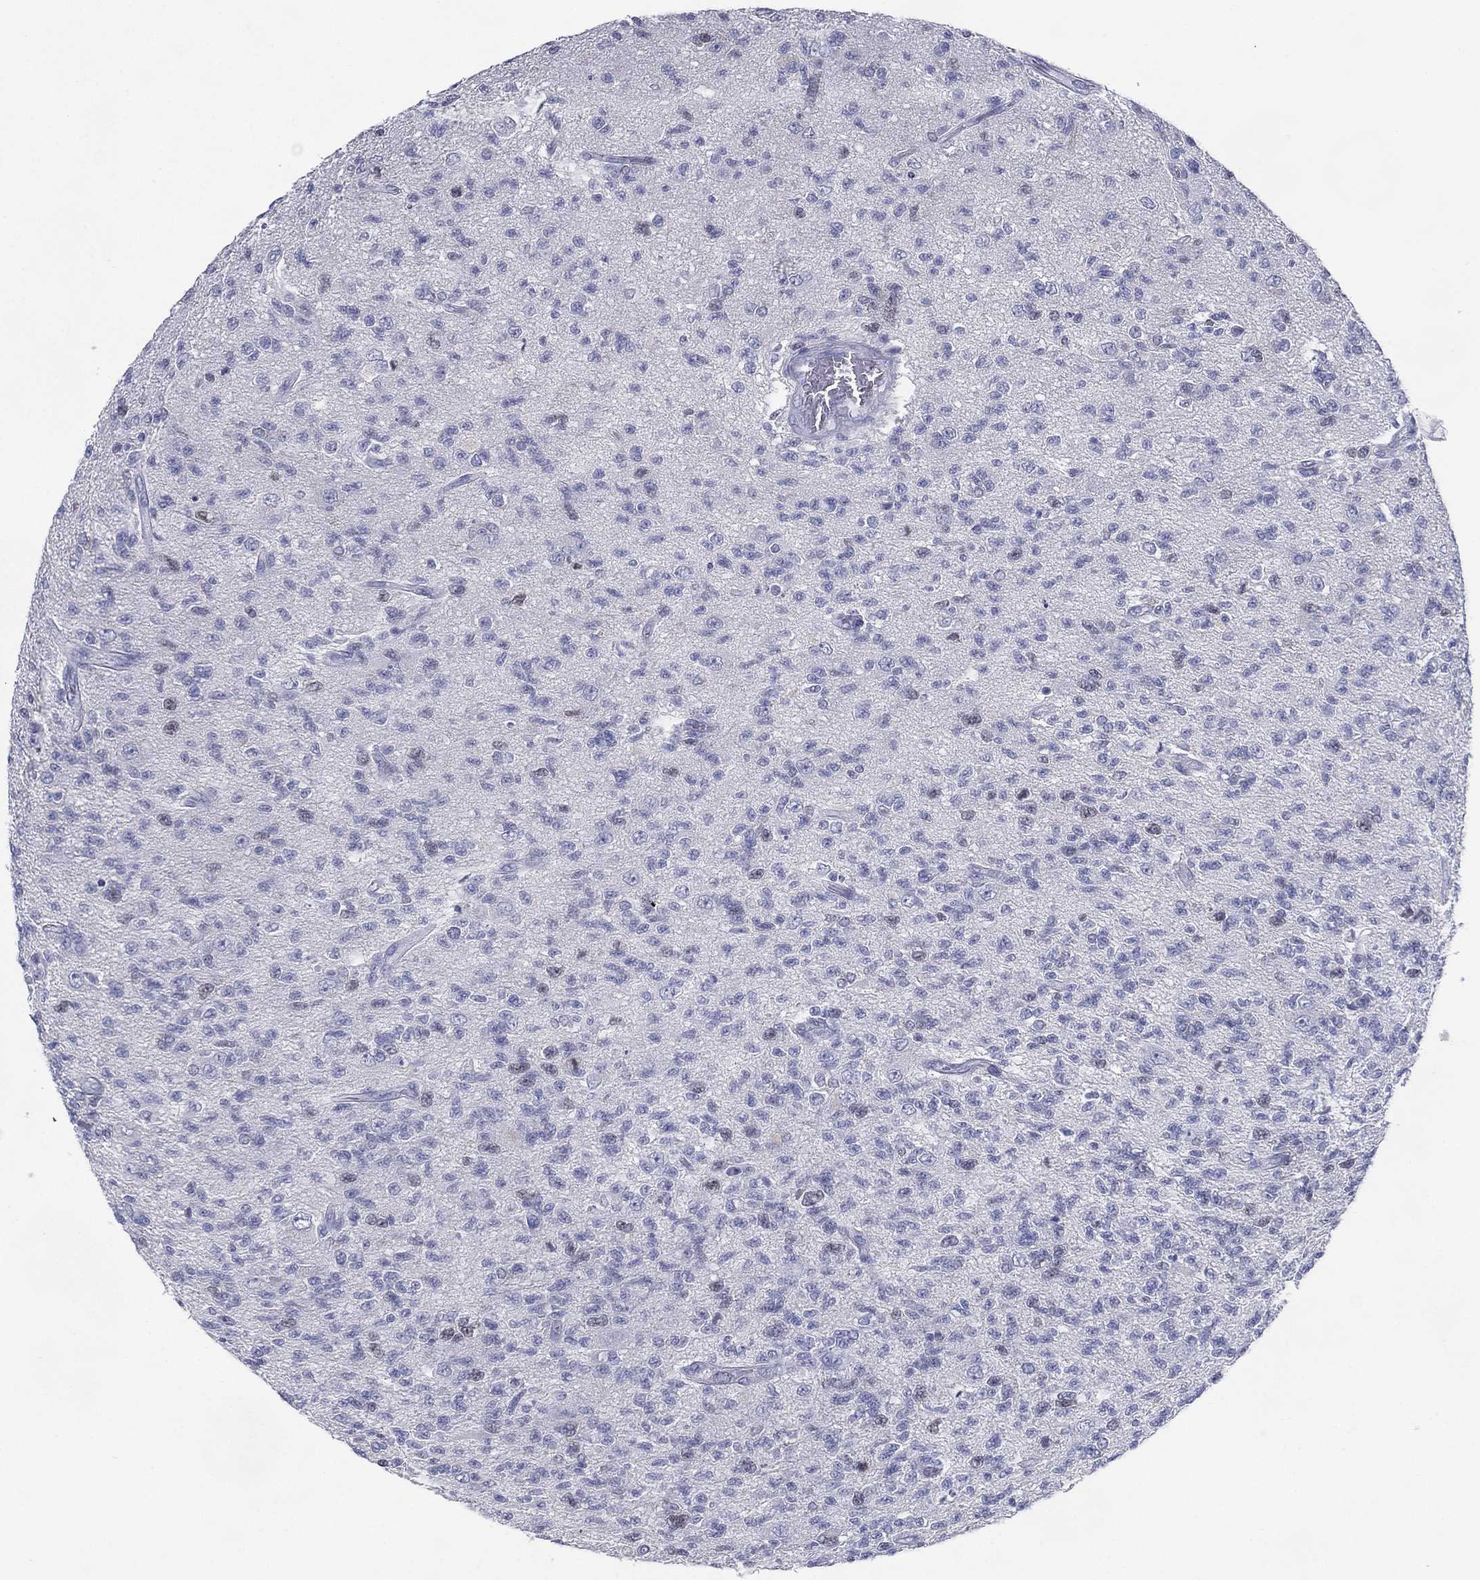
{"staining": {"intensity": "negative", "quantity": "none", "location": "none"}, "tissue": "glioma", "cell_type": "Tumor cells", "image_type": "cancer", "snomed": [{"axis": "morphology", "description": "Glioma, malignant, High grade"}, {"axis": "topography", "description": "Brain"}], "caption": "Immunohistochemistry image of neoplastic tissue: malignant high-grade glioma stained with DAB exhibits no significant protein expression in tumor cells.", "gene": "KIF2C", "patient": {"sex": "male", "age": 56}}